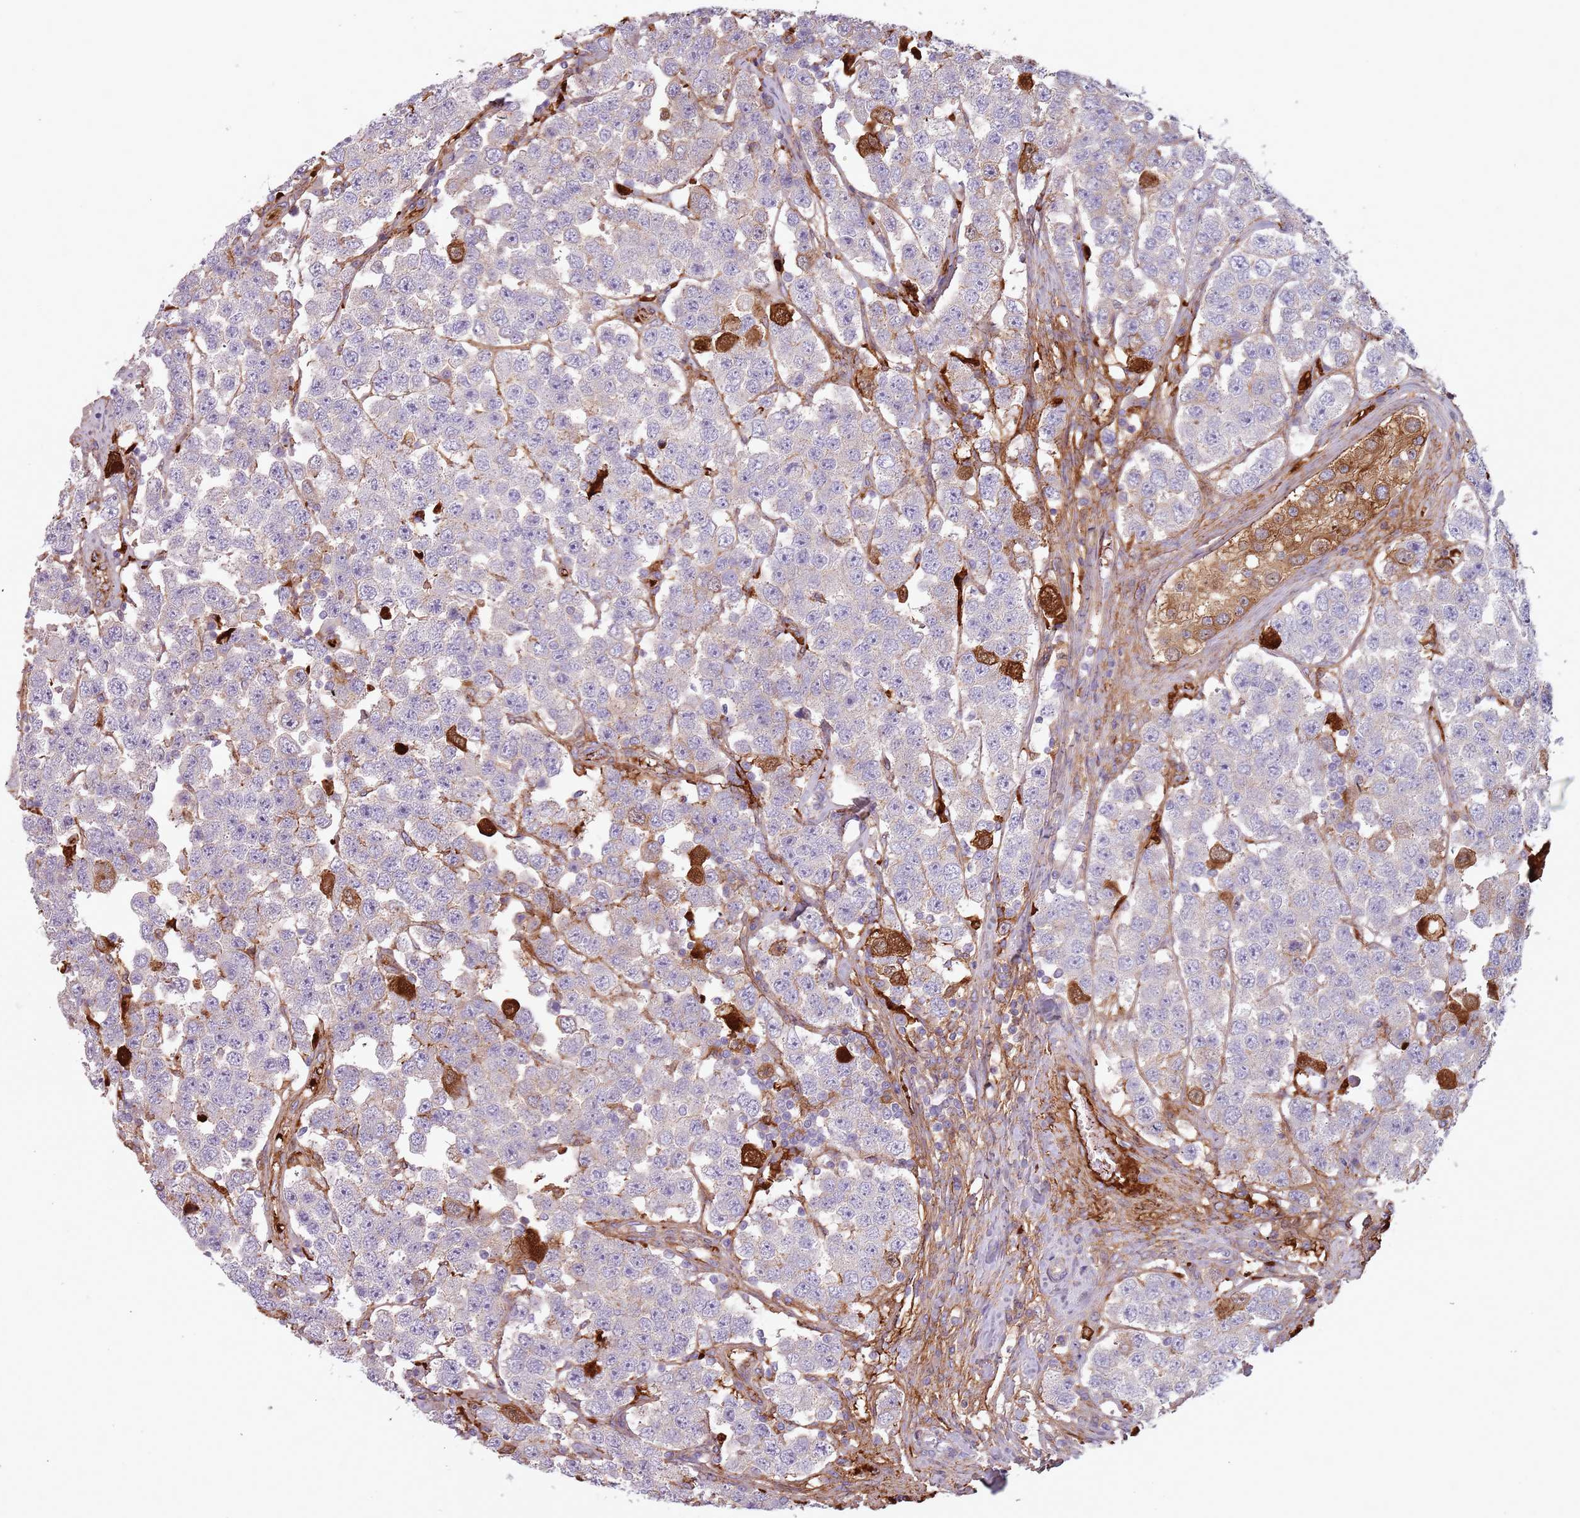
{"staining": {"intensity": "negative", "quantity": "none", "location": "none"}, "tissue": "testis cancer", "cell_type": "Tumor cells", "image_type": "cancer", "snomed": [{"axis": "morphology", "description": "Seminoma, NOS"}, {"axis": "topography", "description": "Testis"}], "caption": "The photomicrograph reveals no staining of tumor cells in testis cancer (seminoma).", "gene": "NADK", "patient": {"sex": "male", "age": 28}}